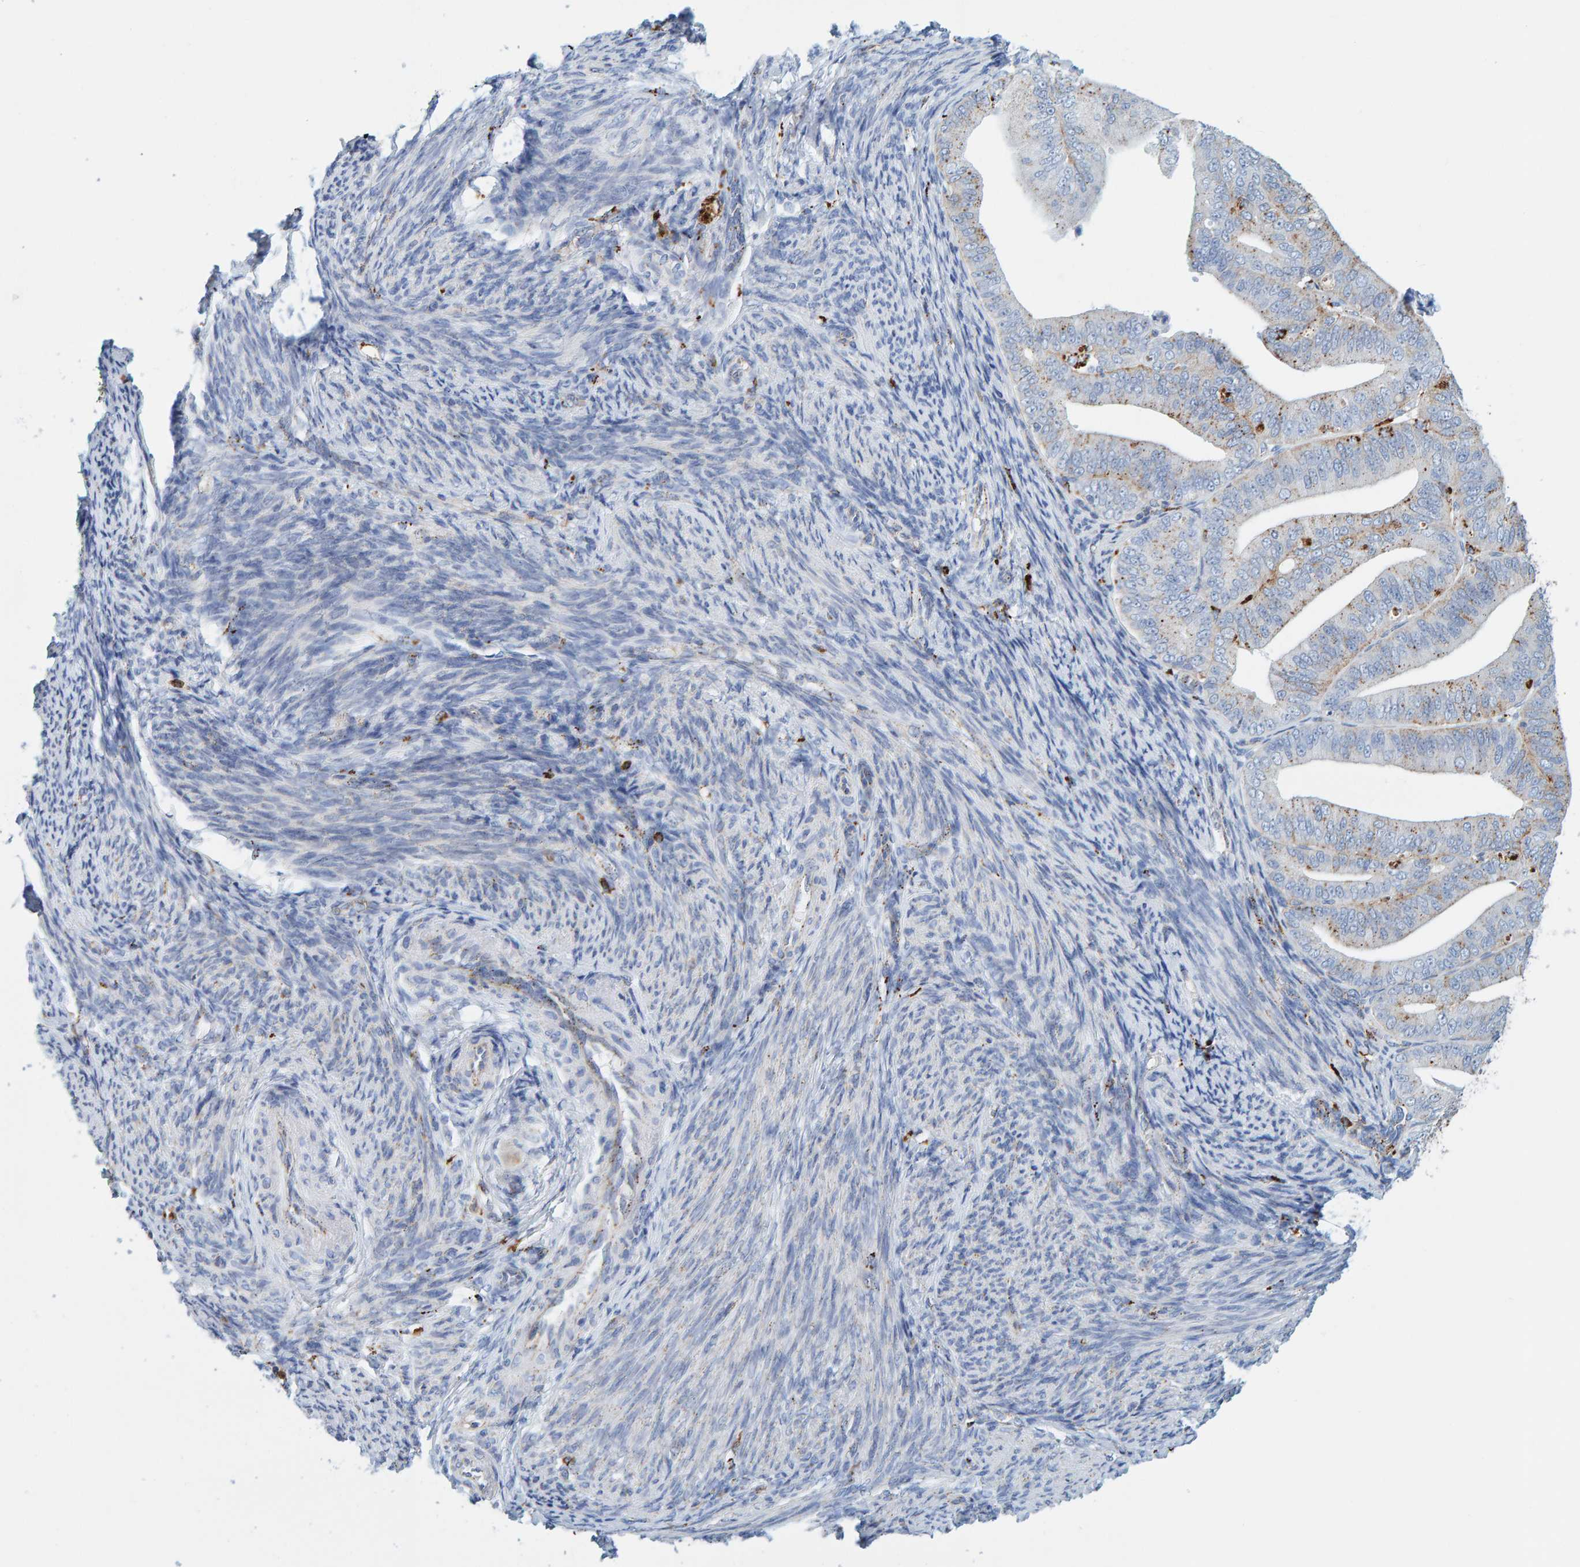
{"staining": {"intensity": "moderate", "quantity": "<25%", "location": "cytoplasmic/membranous"}, "tissue": "endometrial cancer", "cell_type": "Tumor cells", "image_type": "cancer", "snomed": [{"axis": "morphology", "description": "Adenocarcinoma, NOS"}, {"axis": "topography", "description": "Endometrium"}], "caption": "This micrograph reveals immunohistochemistry staining of human adenocarcinoma (endometrial), with low moderate cytoplasmic/membranous positivity in approximately <25% of tumor cells.", "gene": "BIN3", "patient": {"sex": "female", "age": 63}}